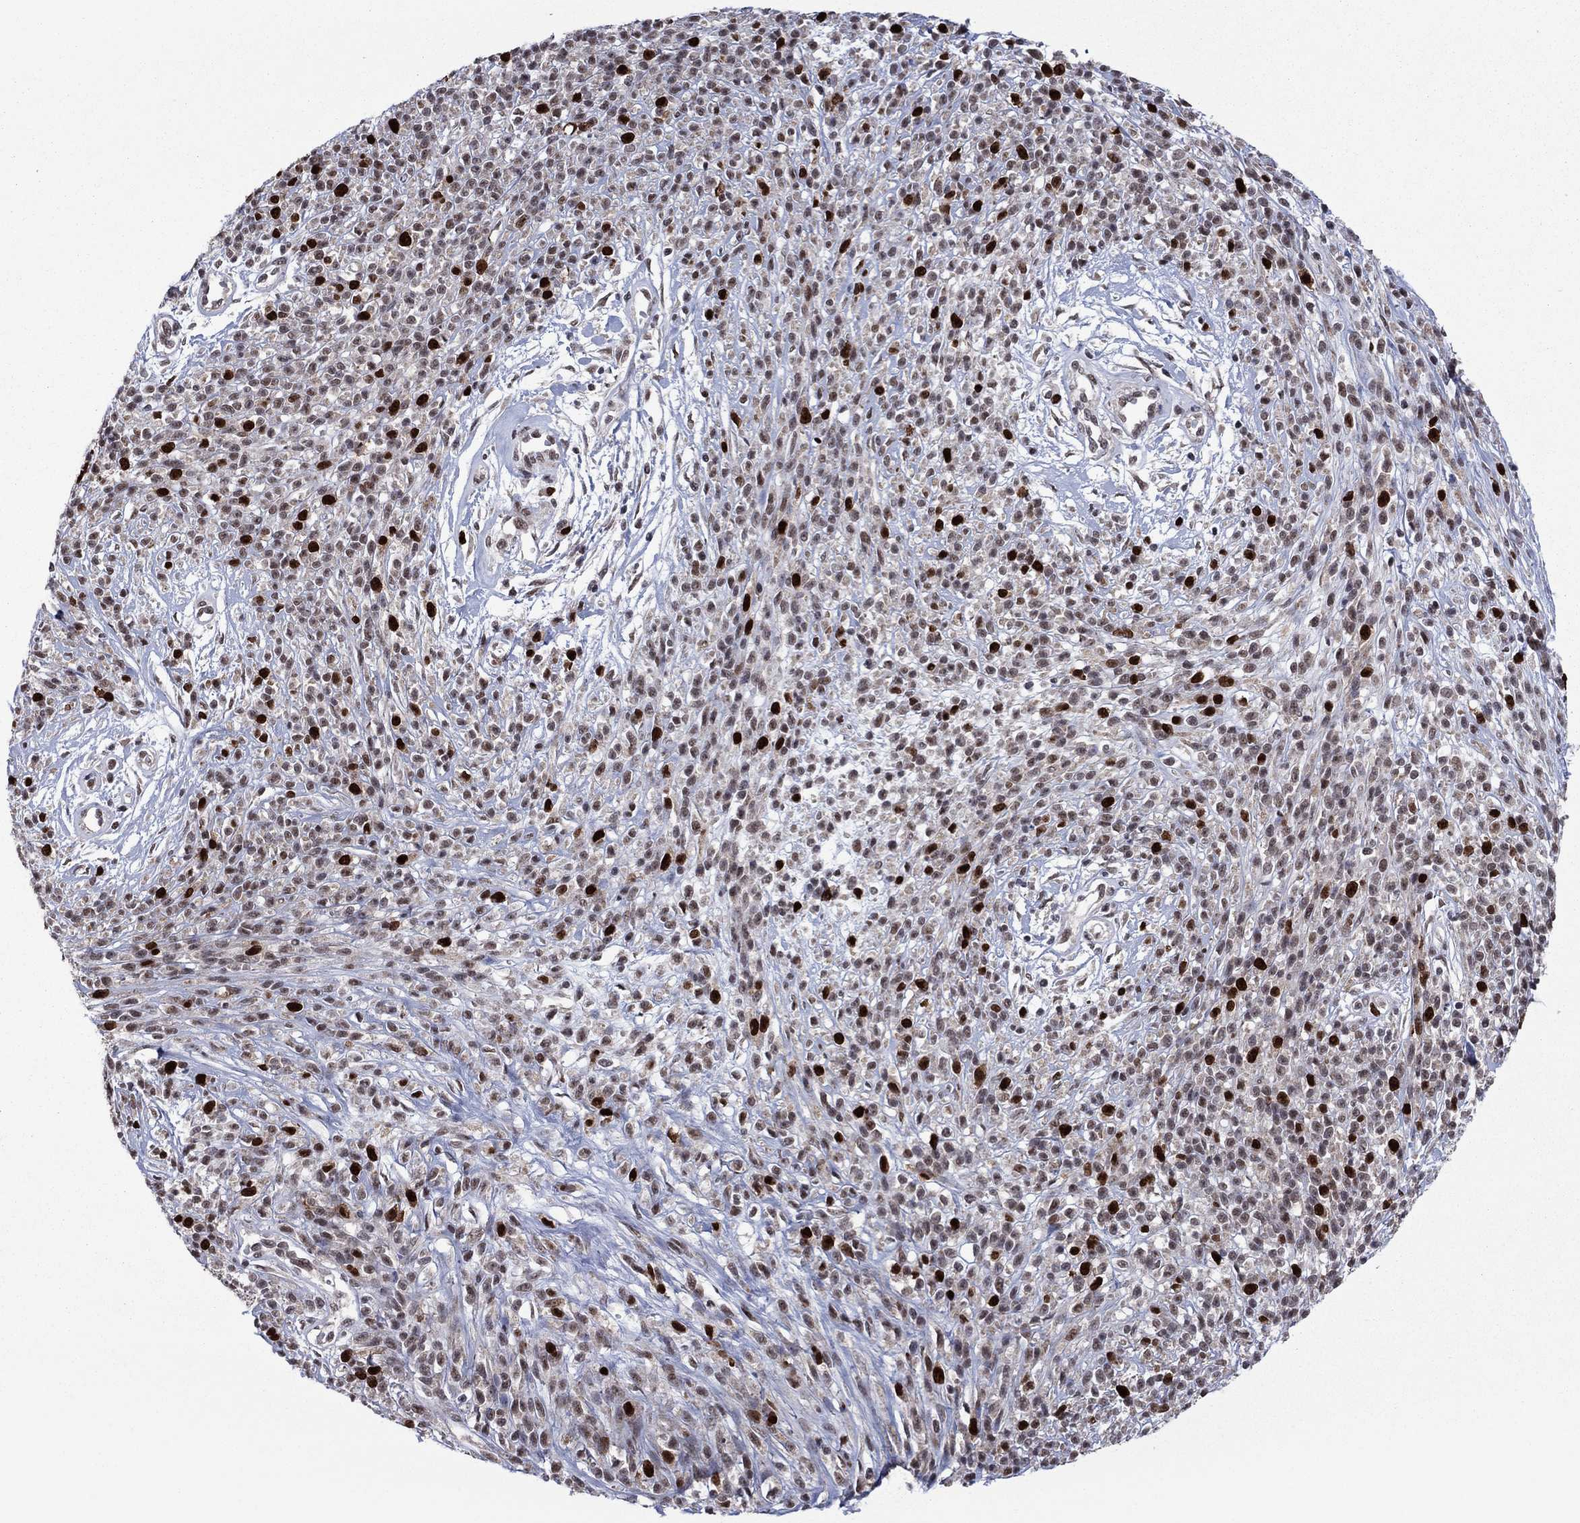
{"staining": {"intensity": "strong", "quantity": "25%-75%", "location": "nuclear"}, "tissue": "melanoma", "cell_type": "Tumor cells", "image_type": "cancer", "snomed": [{"axis": "morphology", "description": "Malignant melanoma, NOS"}, {"axis": "topography", "description": "Skin"}, {"axis": "topography", "description": "Skin of trunk"}], "caption": "Approximately 25%-75% of tumor cells in human melanoma reveal strong nuclear protein staining as visualized by brown immunohistochemical staining.", "gene": "CDCA5", "patient": {"sex": "male", "age": 74}}